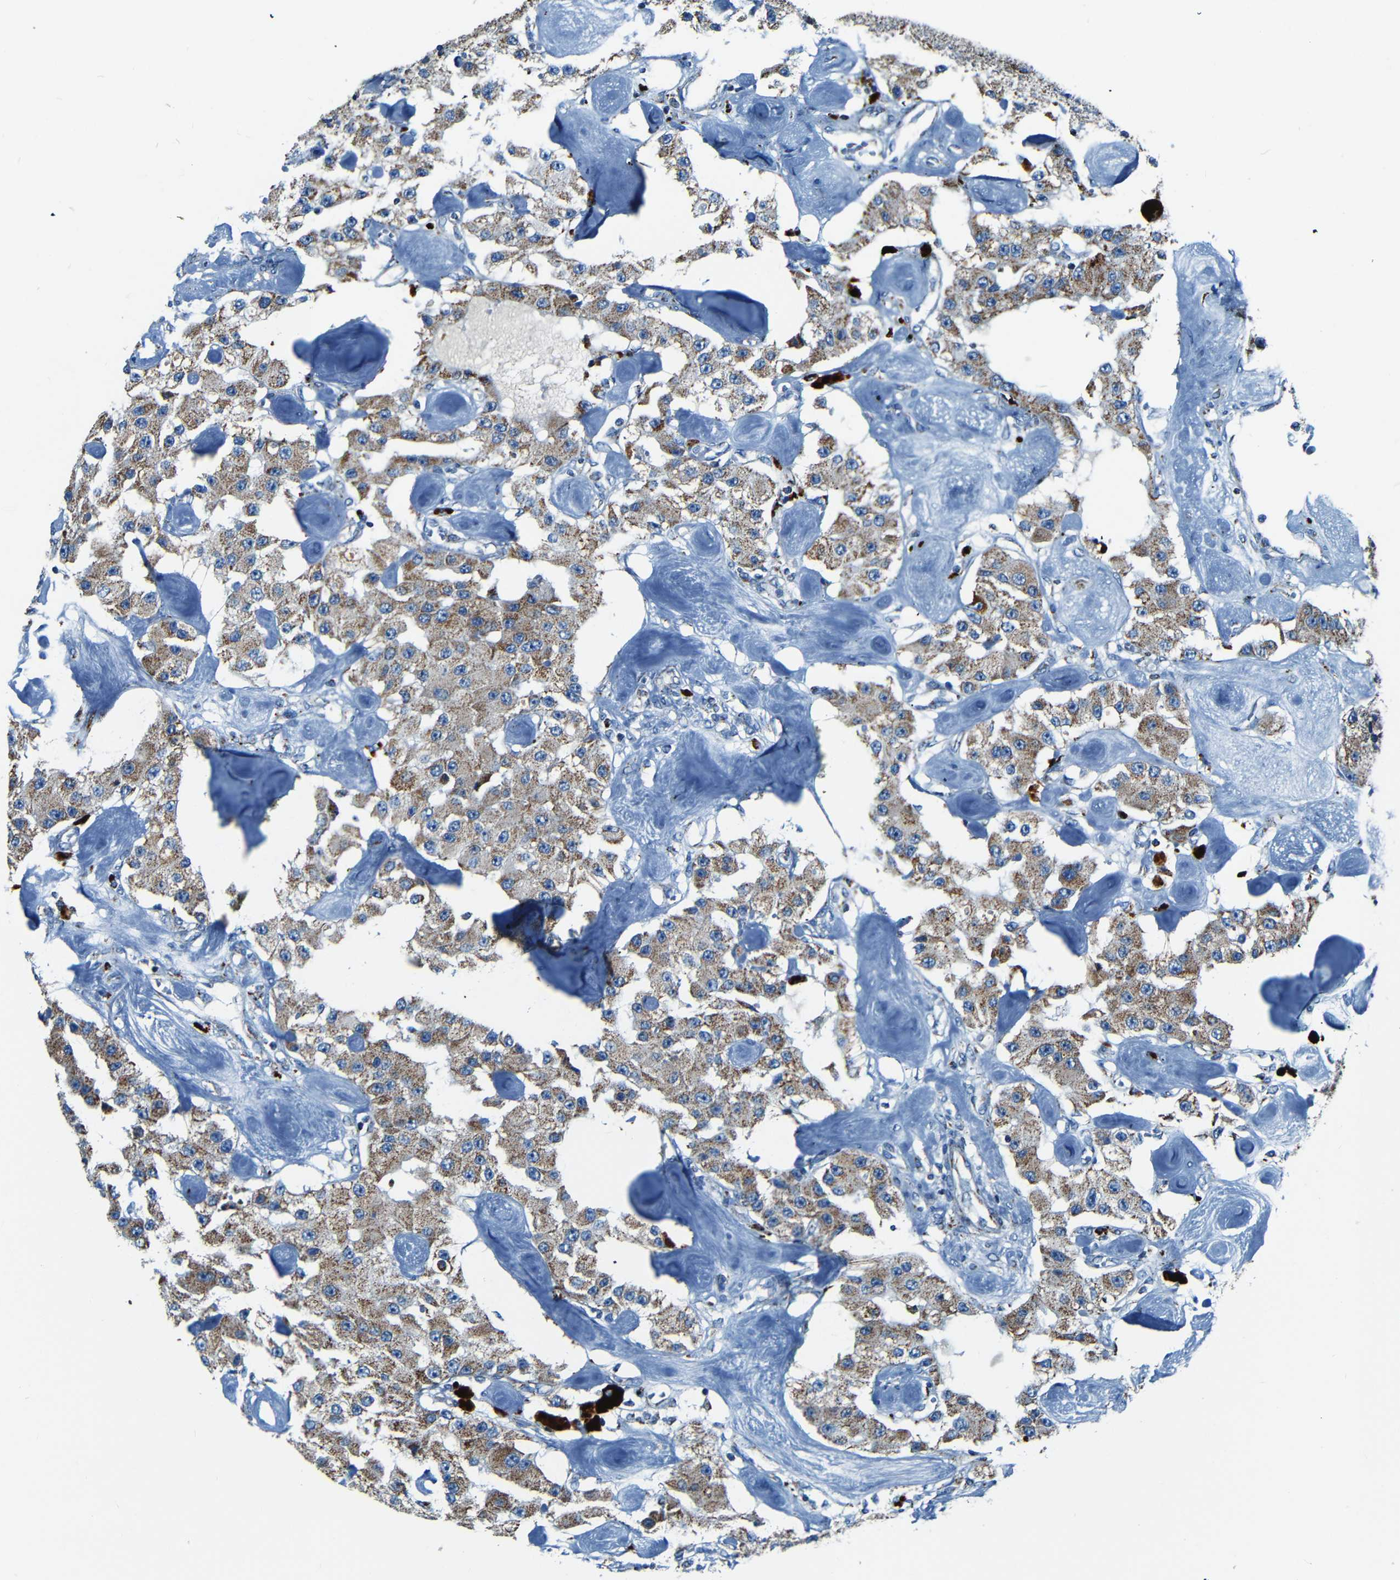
{"staining": {"intensity": "moderate", "quantity": ">75%", "location": "cytoplasmic/membranous"}, "tissue": "carcinoid", "cell_type": "Tumor cells", "image_type": "cancer", "snomed": [{"axis": "morphology", "description": "Carcinoid, malignant, NOS"}, {"axis": "topography", "description": "Pancreas"}], "caption": "Immunohistochemical staining of human carcinoid demonstrates medium levels of moderate cytoplasmic/membranous protein positivity in about >75% of tumor cells.", "gene": "WSCD2", "patient": {"sex": "male", "age": 41}}